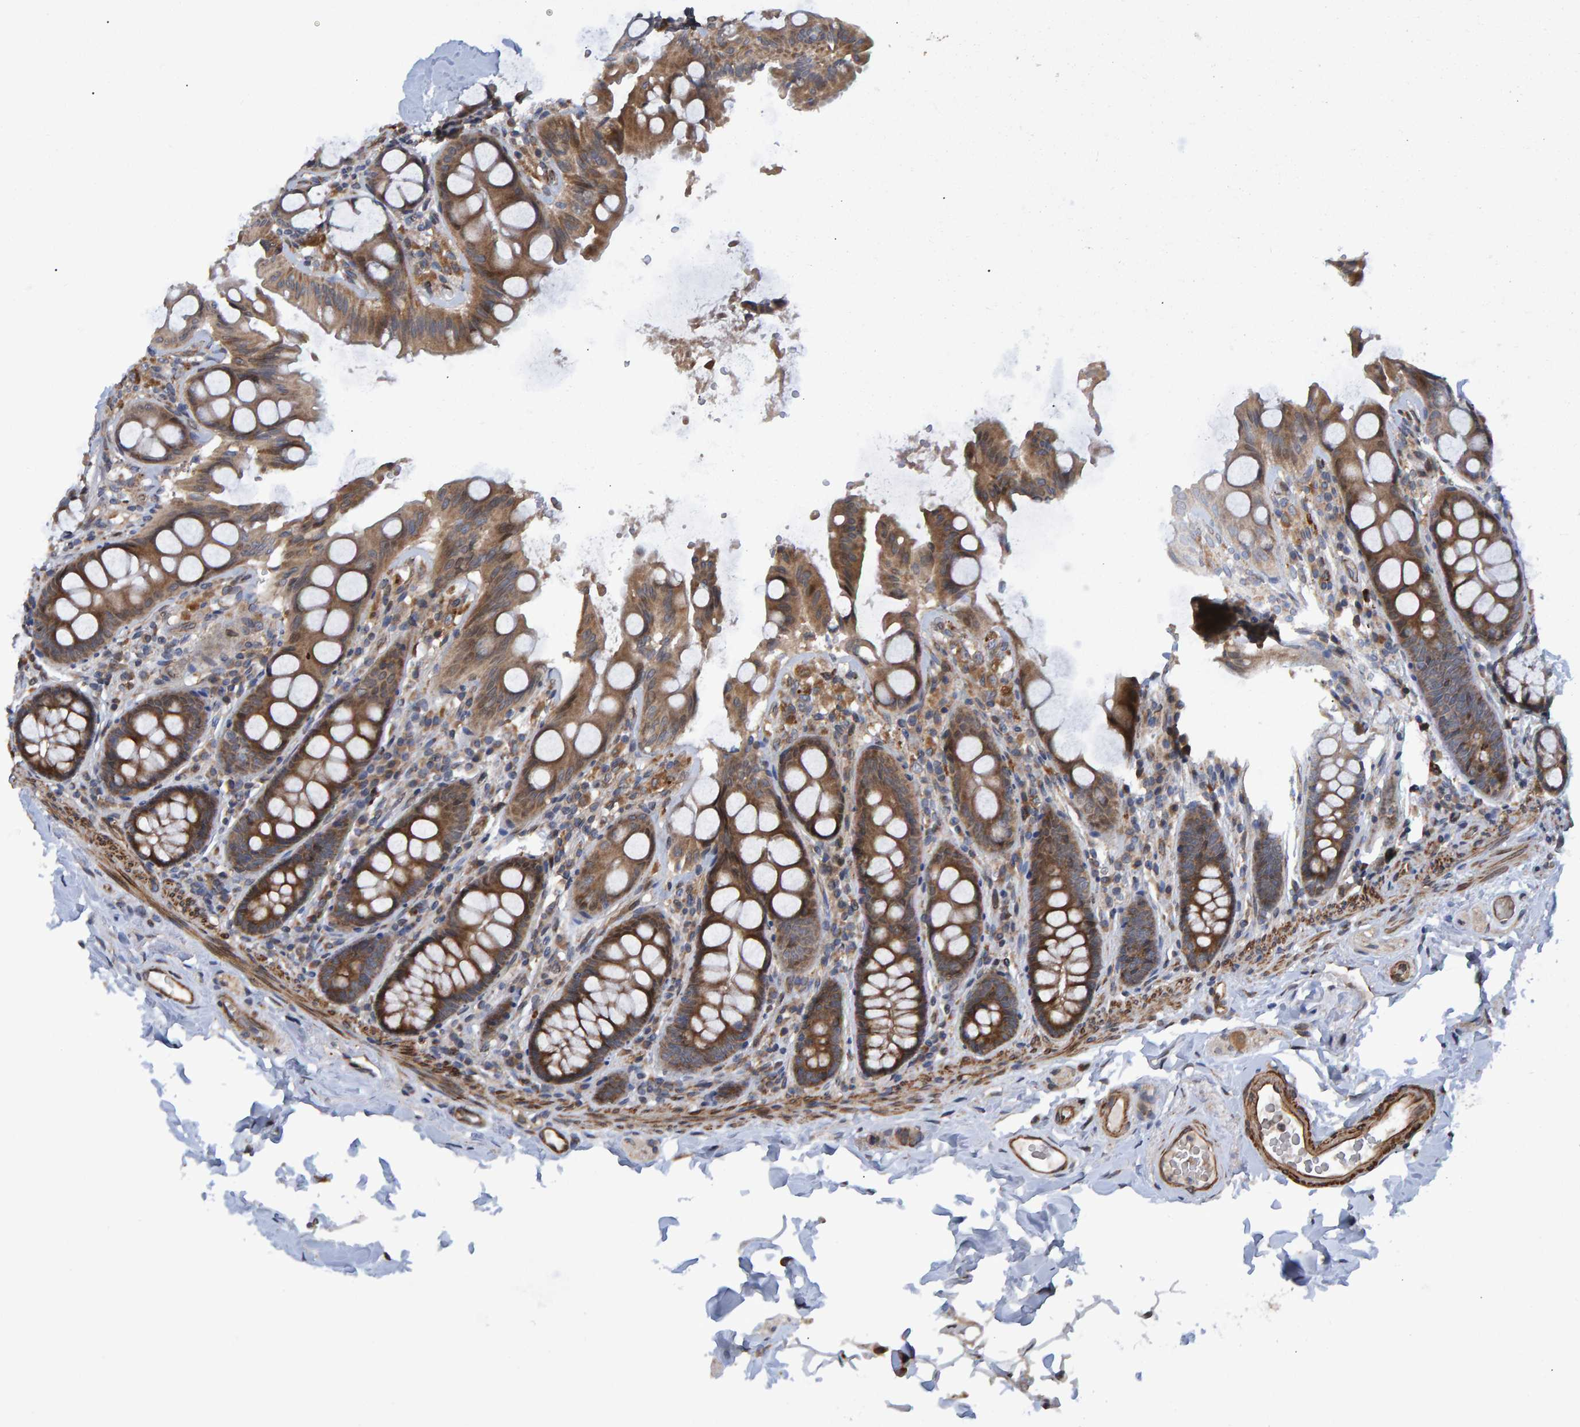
{"staining": {"intensity": "strong", "quantity": ">75%", "location": "cytoplasmic/membranous"}, "tissue": "colon", "cell_type": "Endothelial cells", "image_type": "normal", "snomed": [{"axis": "morphology", "description": "Normal tissue, NOS"}, {"axis": "topography", "description": "Colon"}, {"axis": "topography", "description": "Peripheral nerve tissue"}], "caption": "The immunohistochemical stain highlights strong cytoplasmic/membranous expression in endothelial cells of normal colon.", "gene": "ATP6V1H", "patient": {"sex": "female", "age": 61}}